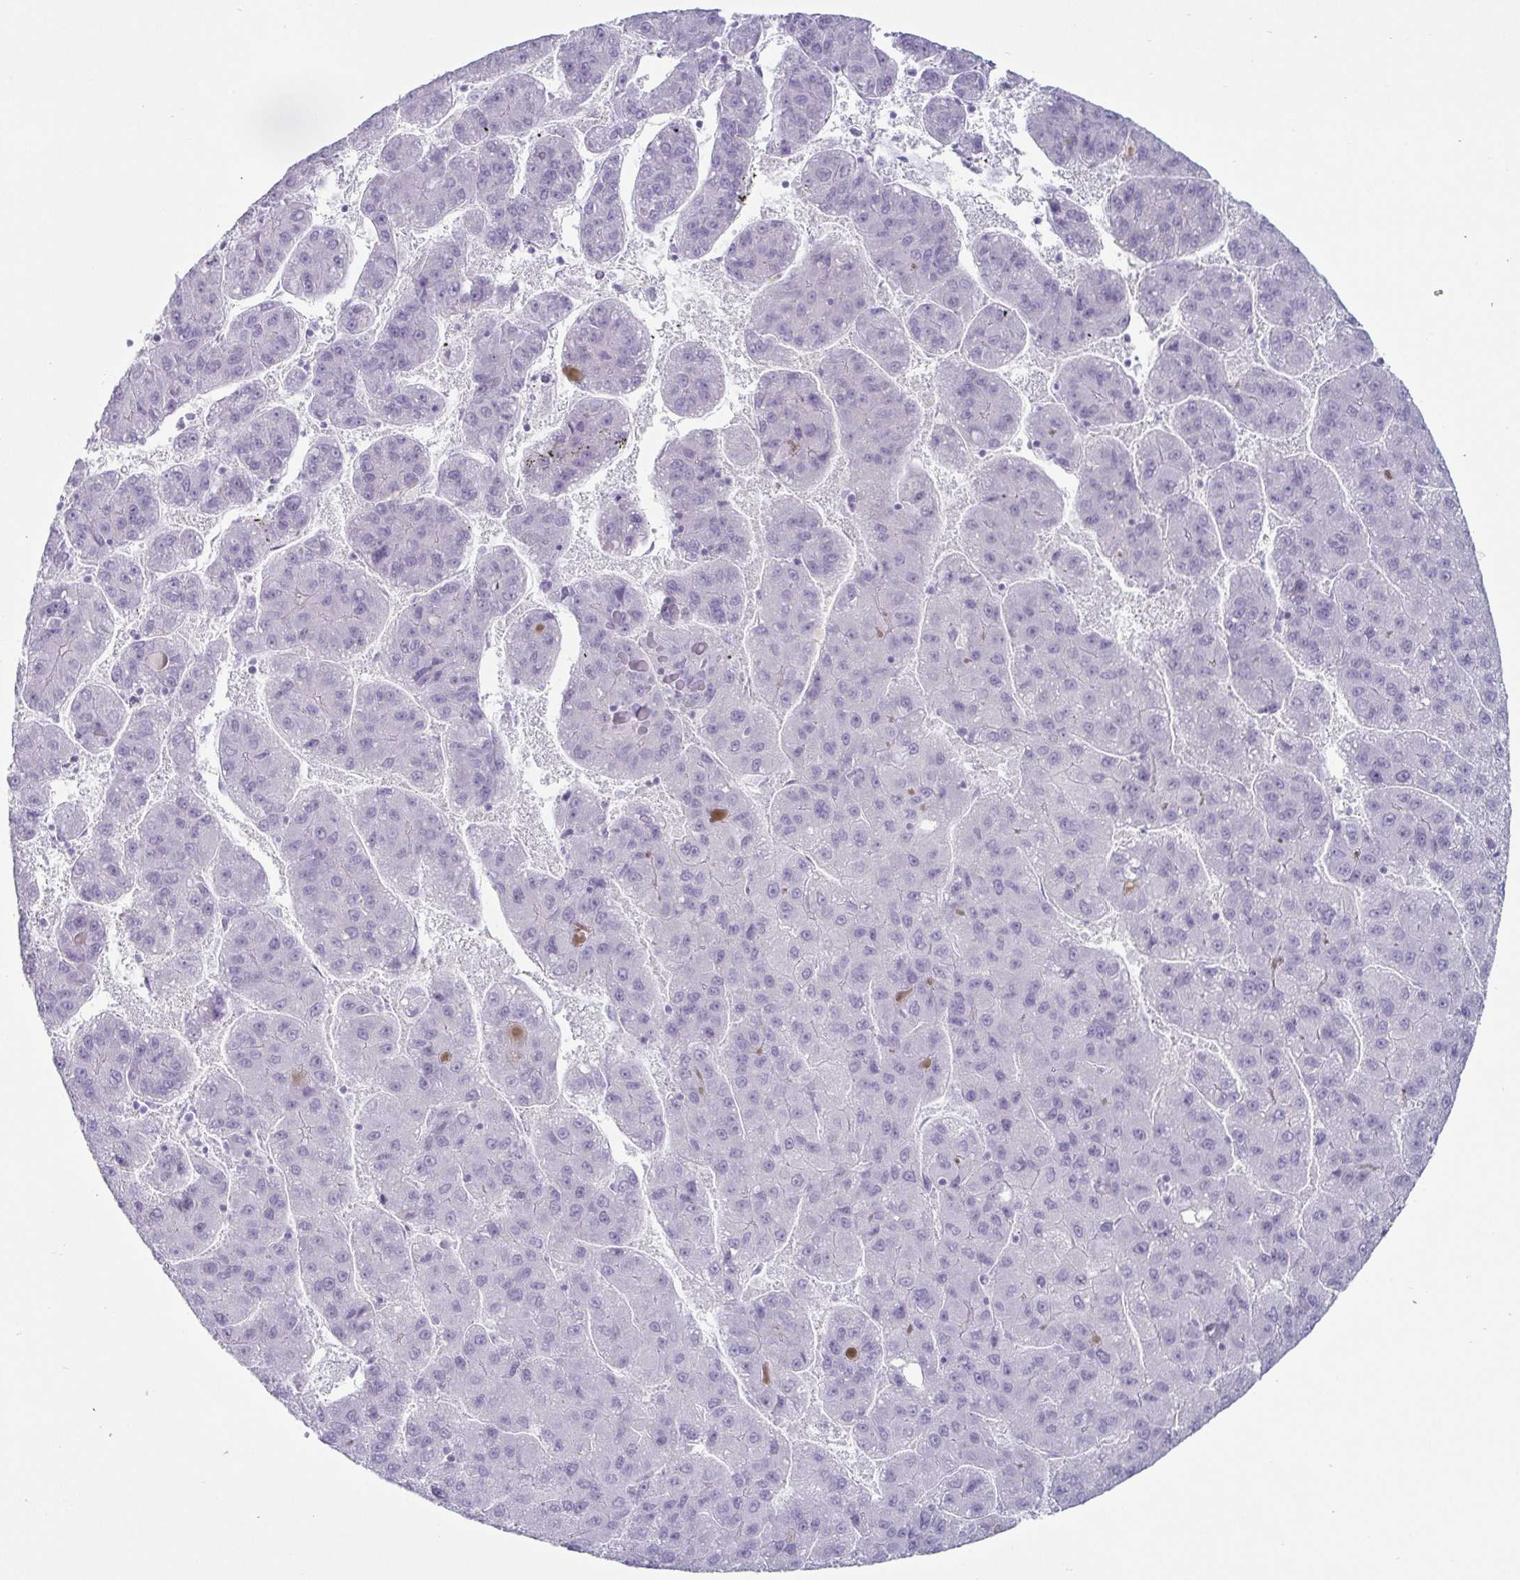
{"staining": {"intensity": "negative", "quantity": "none", "location": "none"}, "tissue": "liver cancer", "cell_type": "Tumor cells", "image_type": "cancer", "snomed": [{"axis": "morphology", "description": "Carcinoma, Hepatocellular, NOS"}, {"axis": "topography", "description": "Liver"}], "caption": "The histopathology image exhibits no staining of tumor cells in liver hepatocellular carcinoma.", "gene": "VSIG10L", "patient": {"sex": "female", "age": 82}}